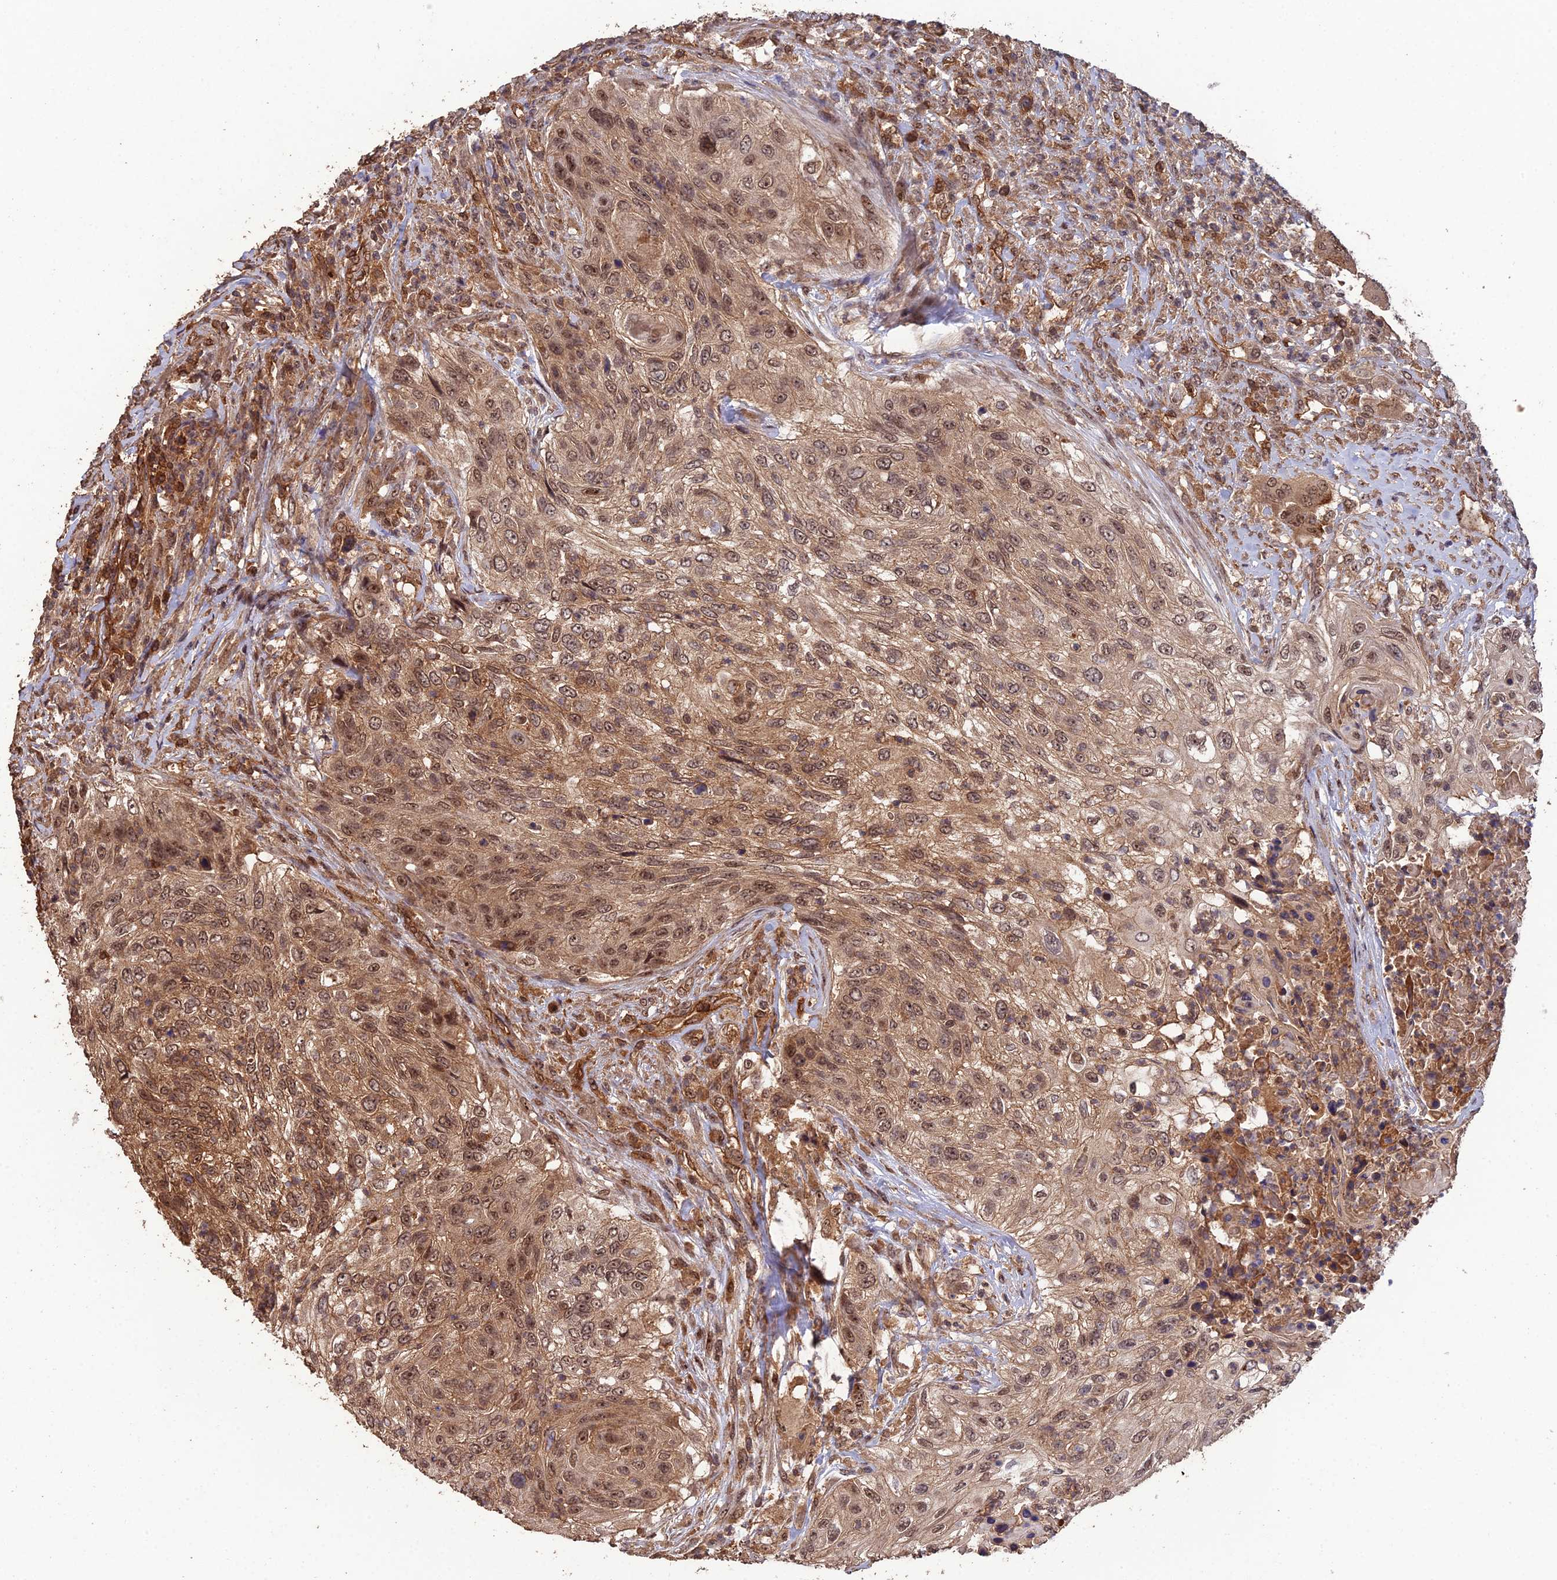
{"staining": {"intensity": "moderate", "quantity": ">75%", "location": "cytoplasmic/membranous,nuclear"}, "tissue": "urothelial cancer", "cell_type": "Tumor cells", "image_type": "cancer", "snomed": [{"axis": "morphology", "description": "Urothelial carcinoma, High grade"}, {"axis": "topography", "description": "Urinary bladder"}], "caption": "High-grade urothelial carcinoma stained for a protein exhibits moderate cytoplasmic/membranous and nuclear positivity in tumor cells.", "gene": "RALGAPA2", "patient": {"sex": "female", "age": 60}}